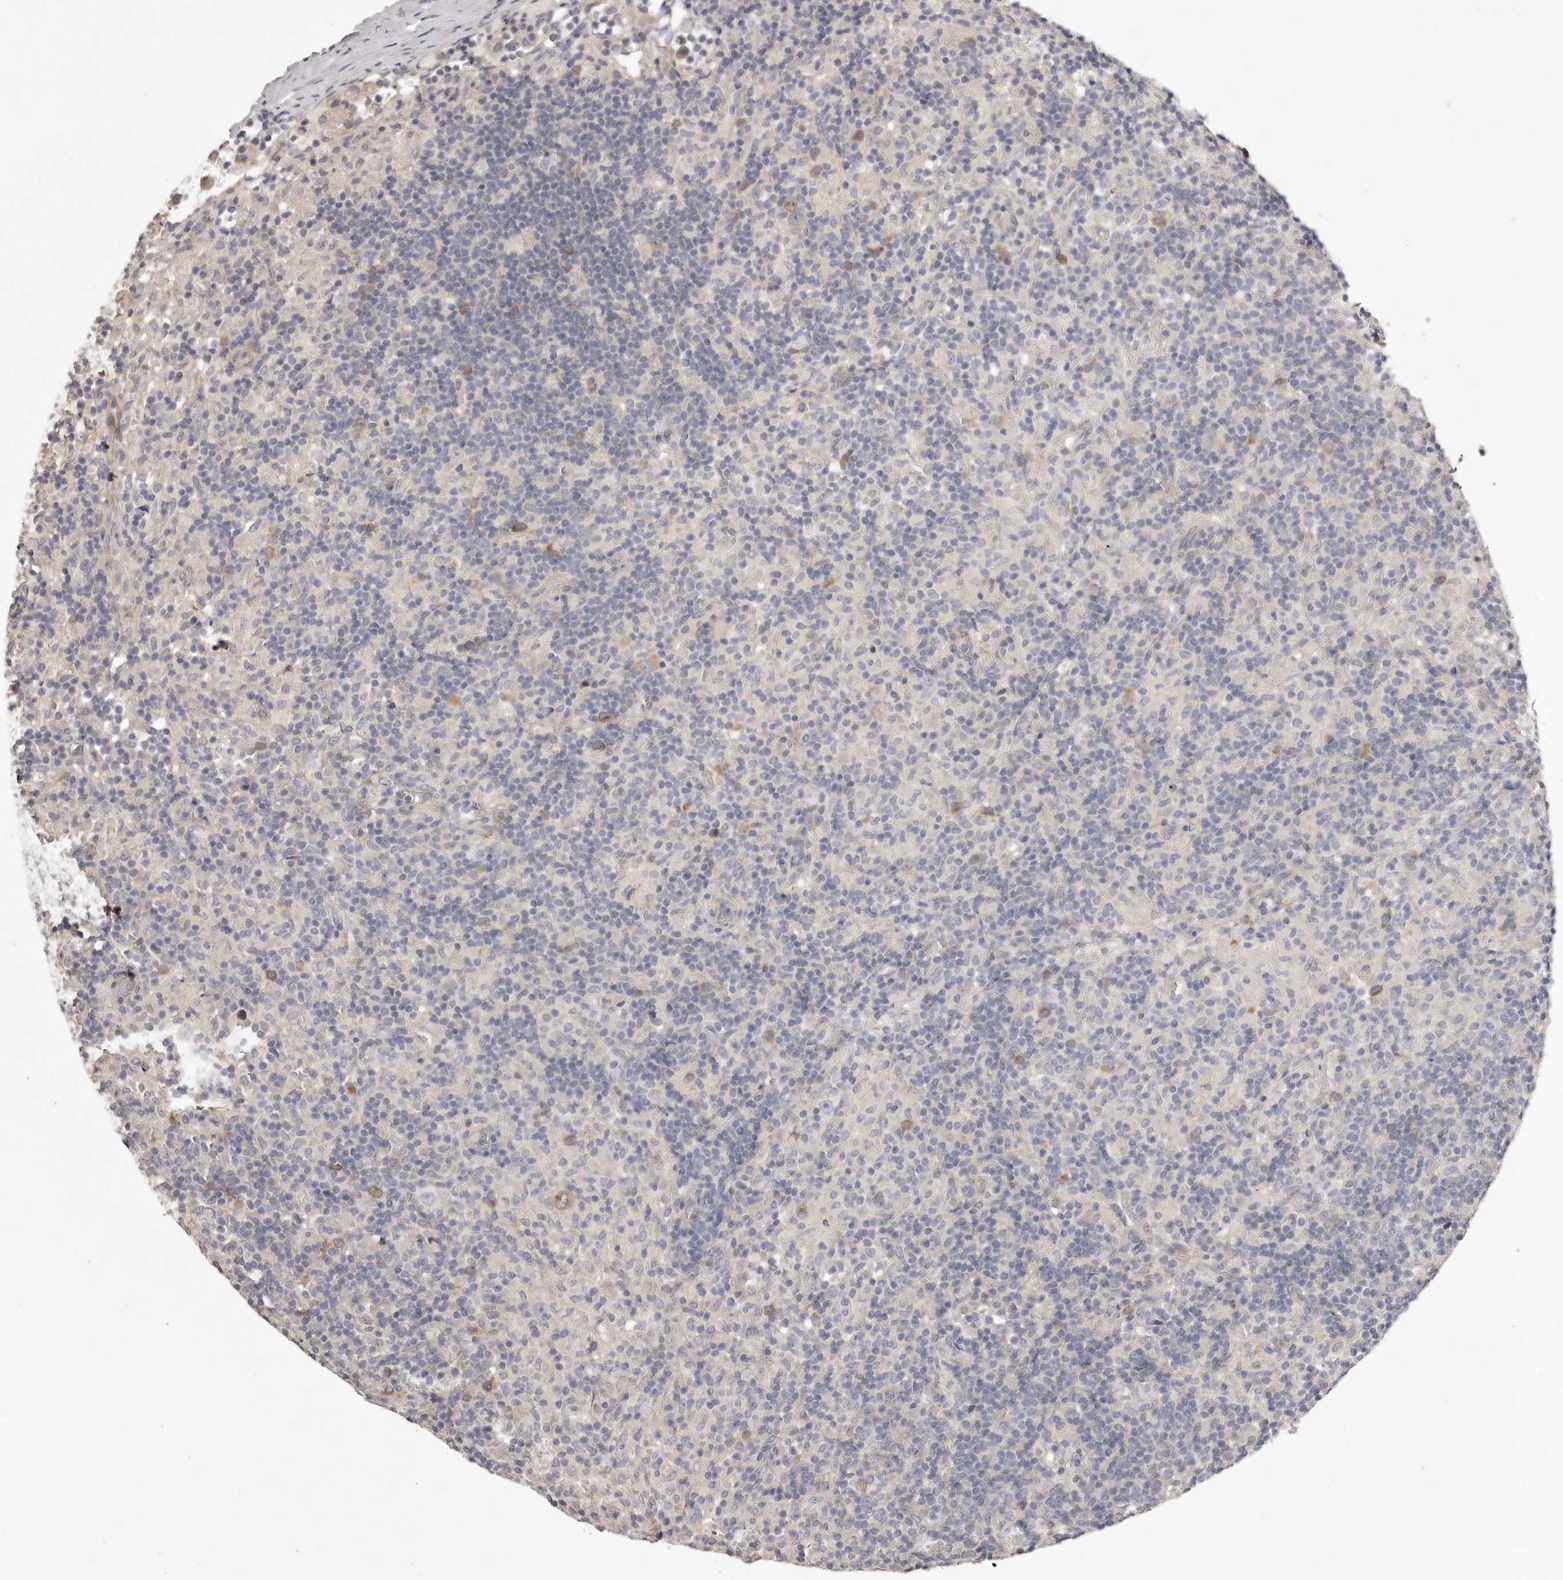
{"staining": {"intensity": "negative", "quantity": "none", "location": "none"}, "tissue": "lymphoma", "cell_type": "Tumor cells", "image_type": "cancer", "snomed": [{"axis": "morphology", "description": "Hodgkin's disease, NOS"}, {"axis": "topography", "description": "Lymph node"}], "caption": "DAB immunohistochemical staining of Hodgkin's disease demonstrates no significant staining in tumor cells.", "gene": "PNRC1", "patient": {"sex": "male", "age": 70}}